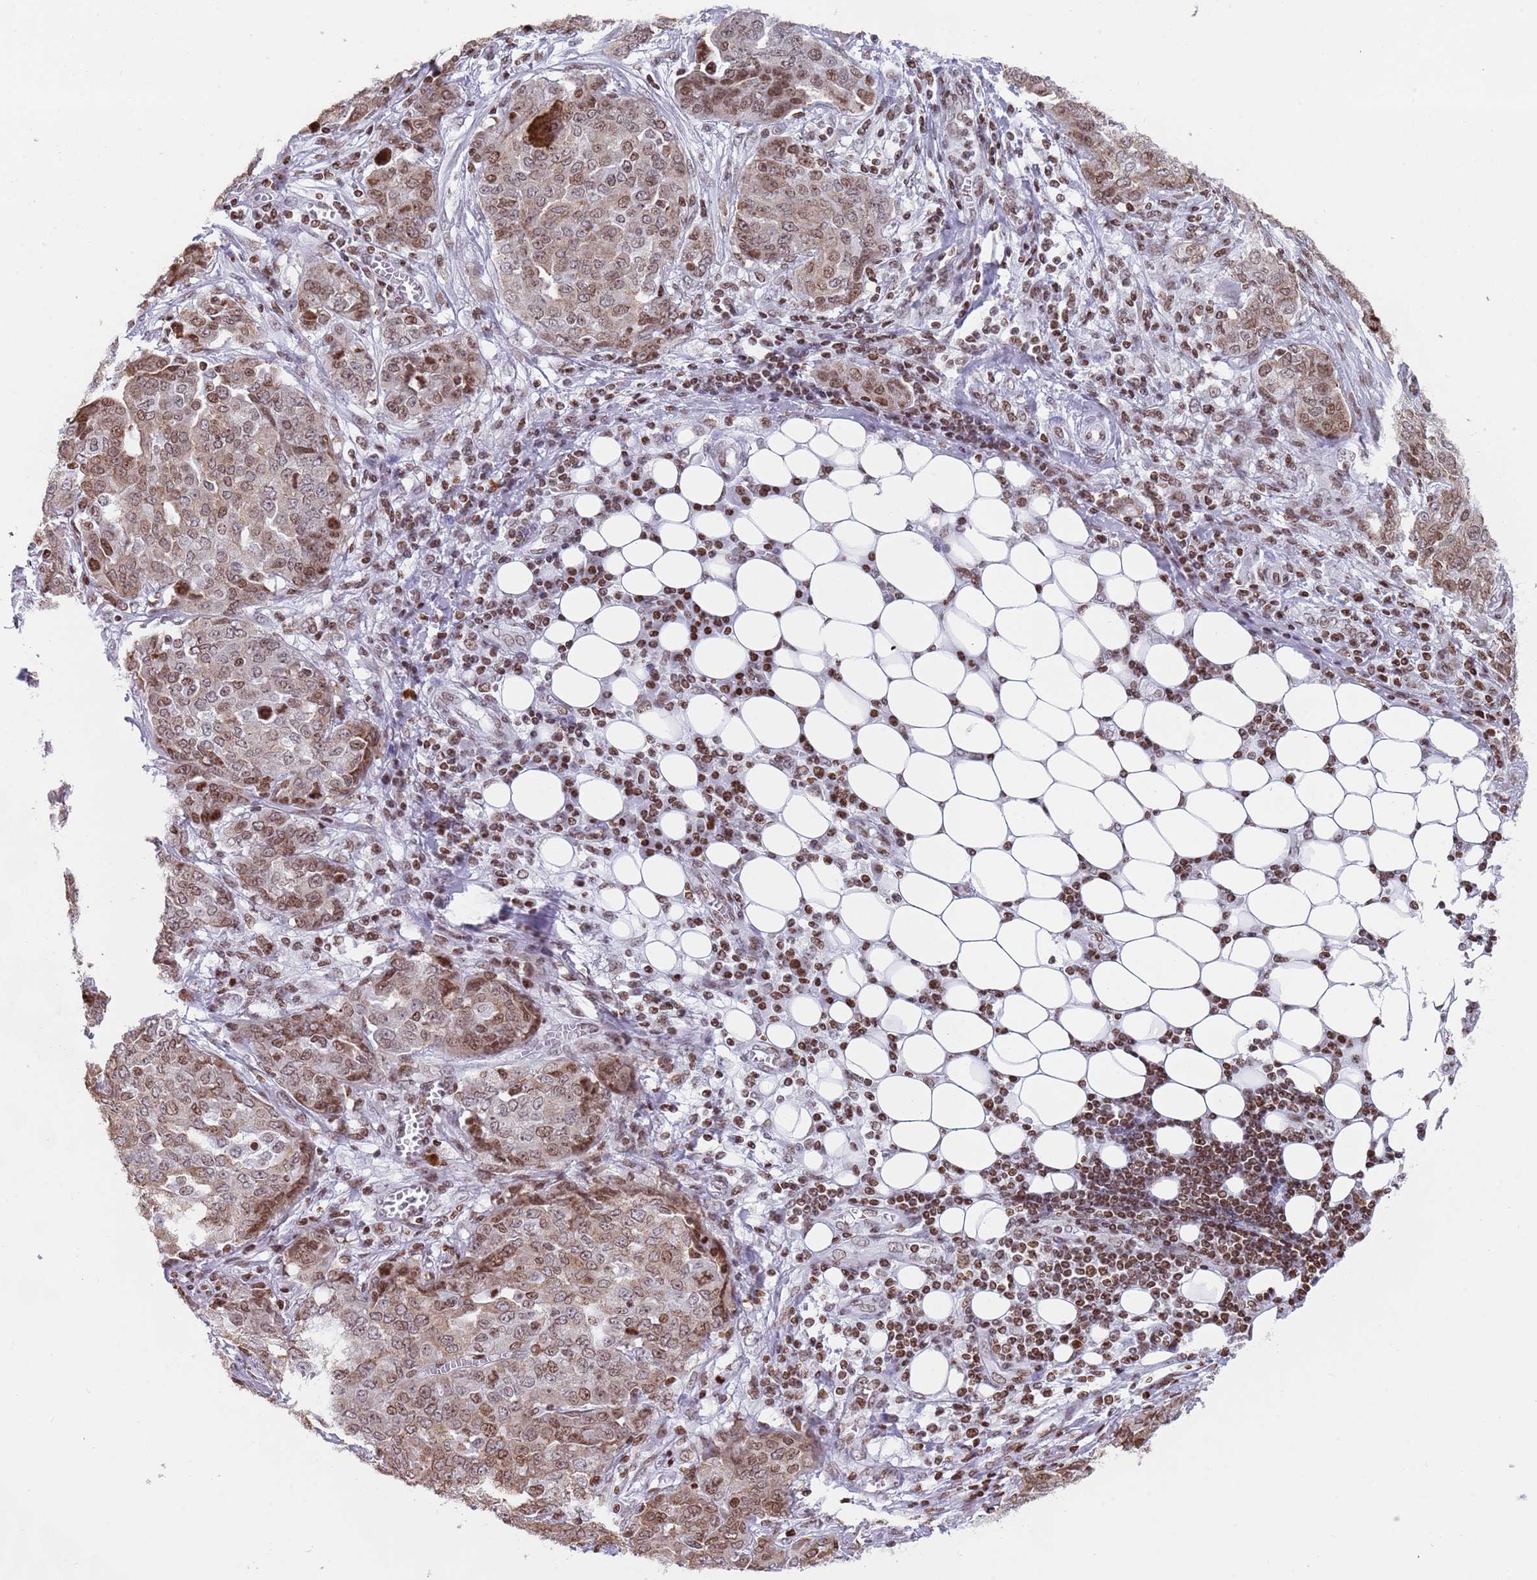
{"staining": {"intensity": "moderate", "quantity": ">75%", "location": "nuclear"}, "tissue": "ovarian cancer", "cell_type": "Tumor cells", "image_type": "cancer", "snomed": [{"axis": "morphology", "description": "Cystadenocarcinoma, serous, NOS"}, {"axis": "topography", "description": "Soft tissue"}, {"axis": "topography", "description": "Ovary"}], "caption": "Immunohistochemical staining of human serous cystadenocarcinoma (ovarian) demonstrates medium levels of moderate nuclear staining in about >75% of tumor cells.", "gene": "HDAC8", "patient": {"sex": "female", "age": 57}}